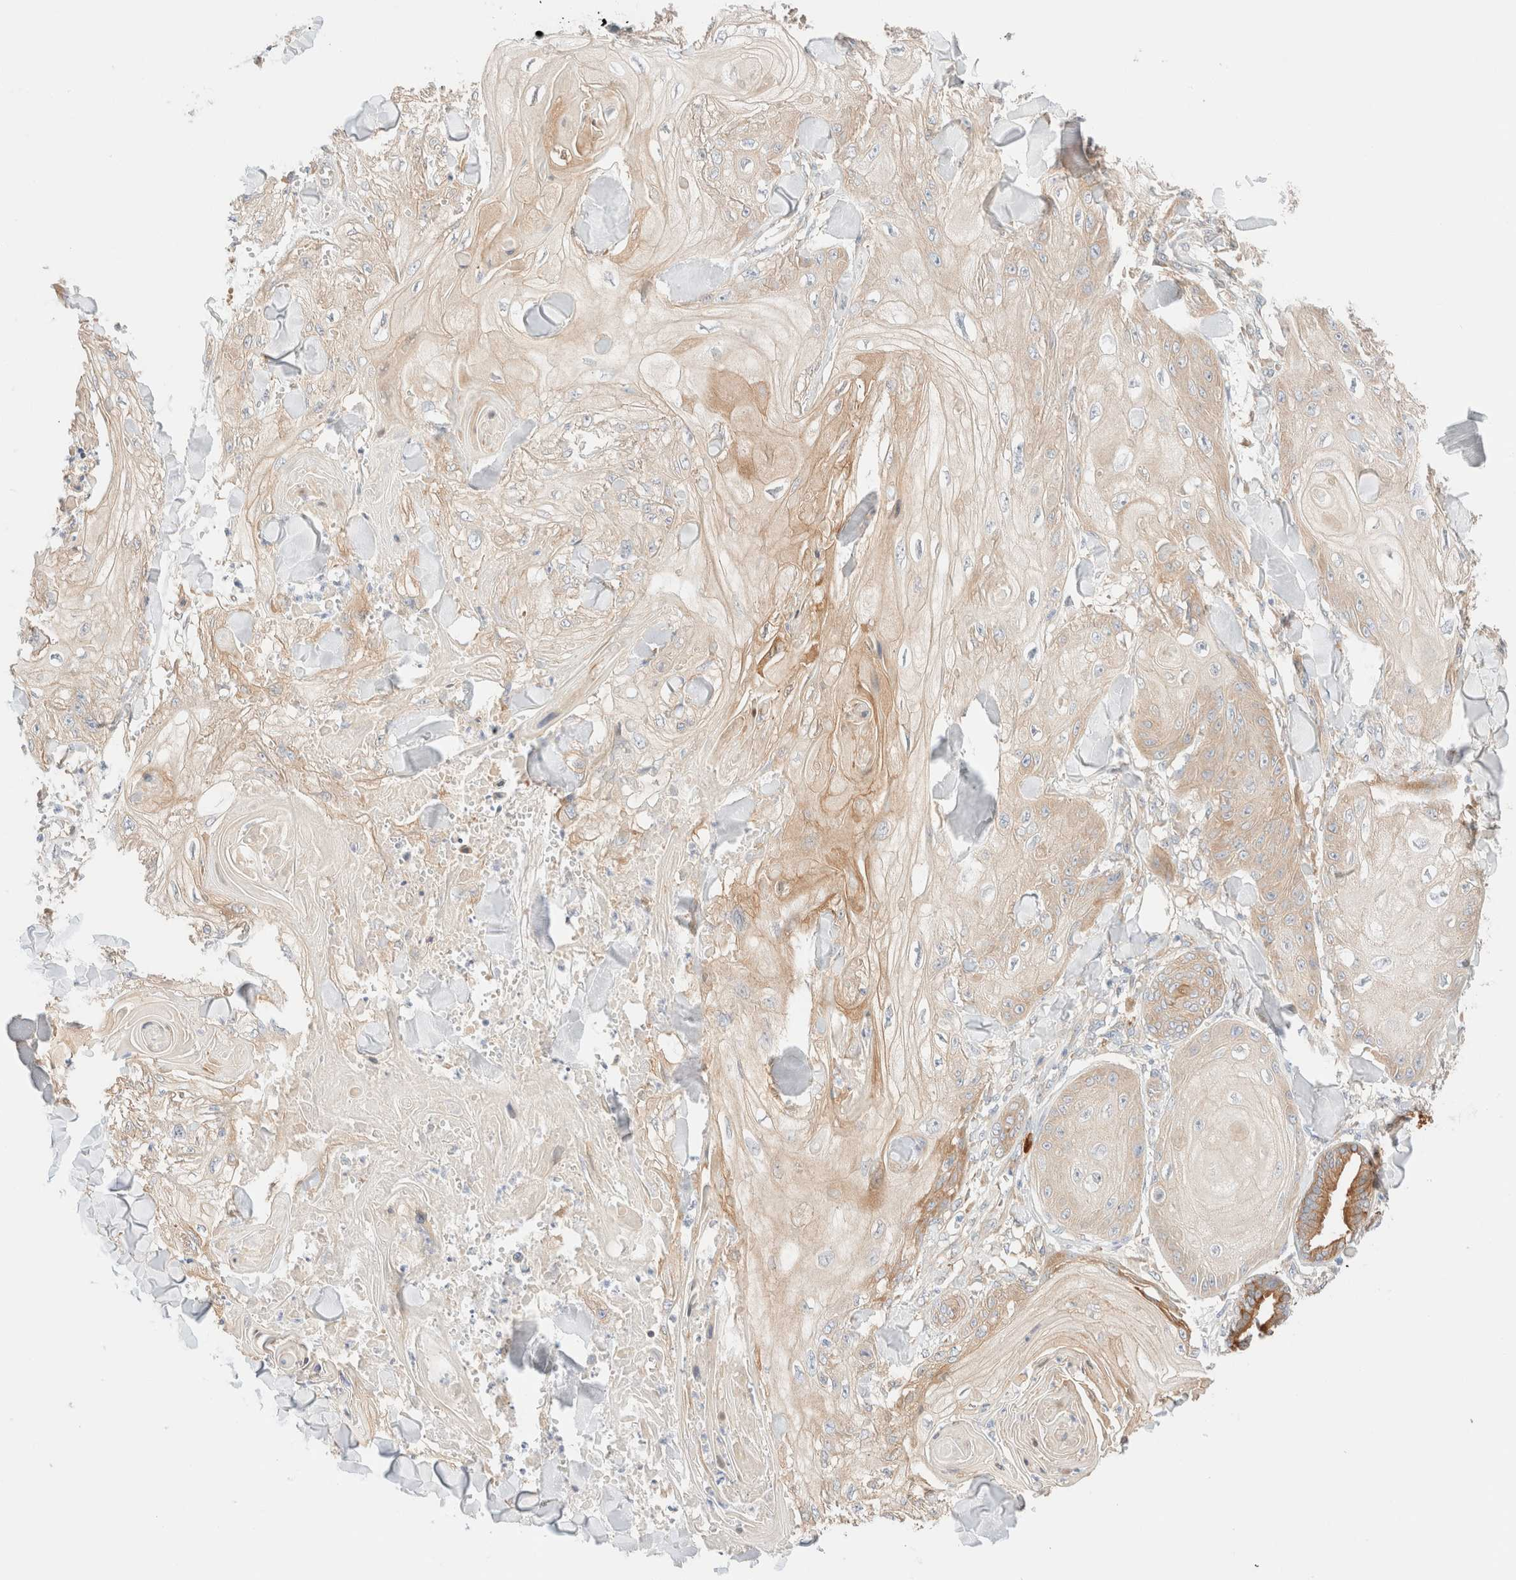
{"staining": {"intensity": "weak", "quantity": "<25%", "location": "cytoplasmic/membranous"}, "tissue": "skin cancer", "cell_type": "Tumor cells", "image_type": "cancer", "snomed": [{"axis": "morphology", "description": "Squamous cell carcinoma, NOS"}, {"axis": "topography", "description": "Skin"}], "caption": "IHC of skin cancer (squamous cell carcinoma) demonstrates no expression in tumor cells.", "gene": "NIBAN2", "patient": {"sex": "male", "age": 74}}